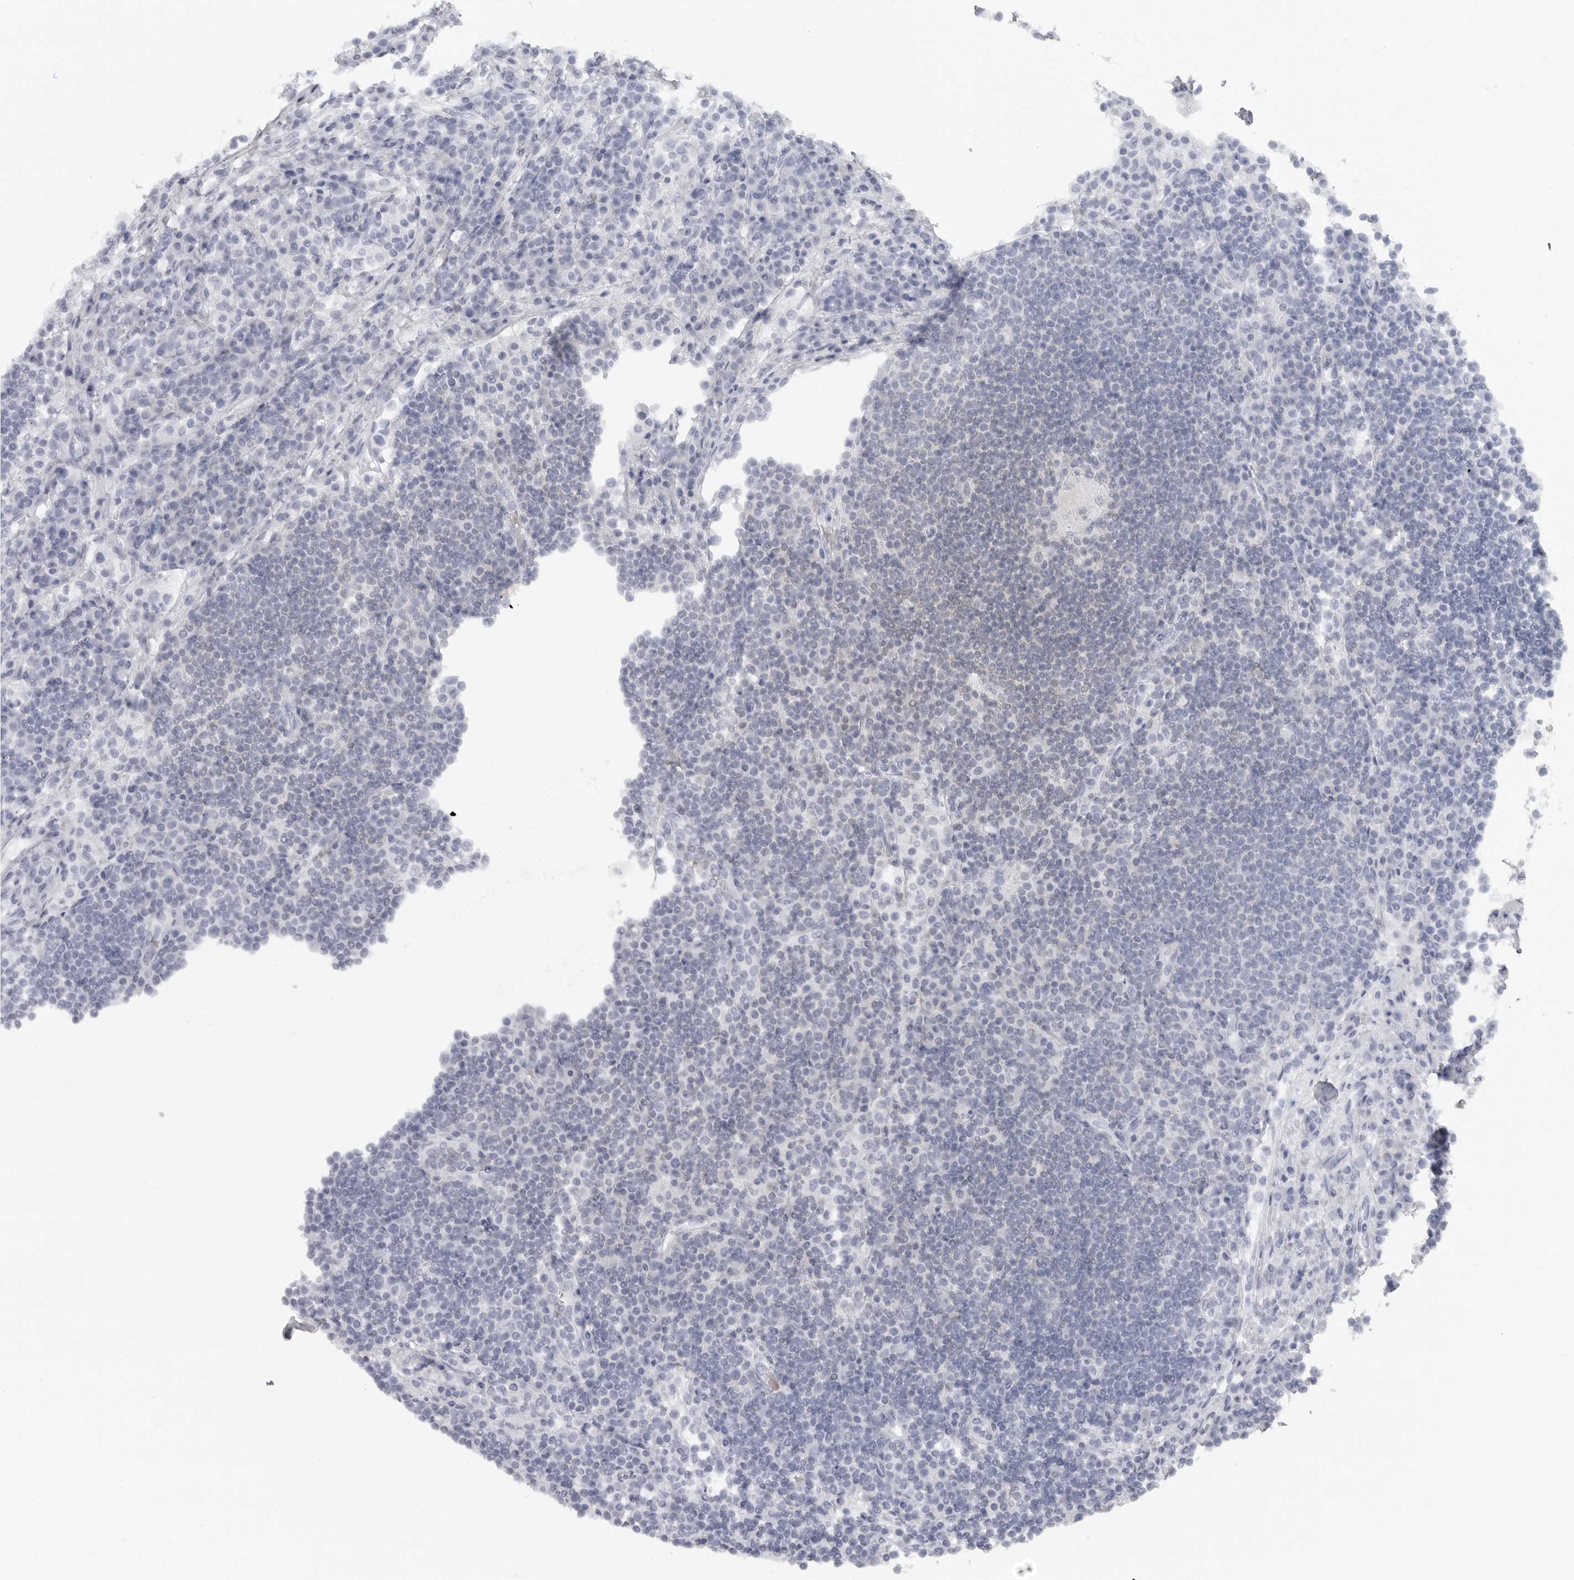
{"staining": {"intensity": "negative", "quantity": "none", "location": "none"}, "tissue": "lymph node", "cell_type": "Germinal center cells", "image_type": "normal", "snomed": [{"axis": "morphology", "description": "Normal tissue, NOS"}, {"axis": "topography", "description": "Lymph node"}], "caption": "A photomicrograph of human lymph node is negative for staining in germinal center cells. (Immunohistochemistry (ihc), brightfield microscopy, high magnification).", "gene": "EPB41", "patient": {"sex": "female", "age": 53}}